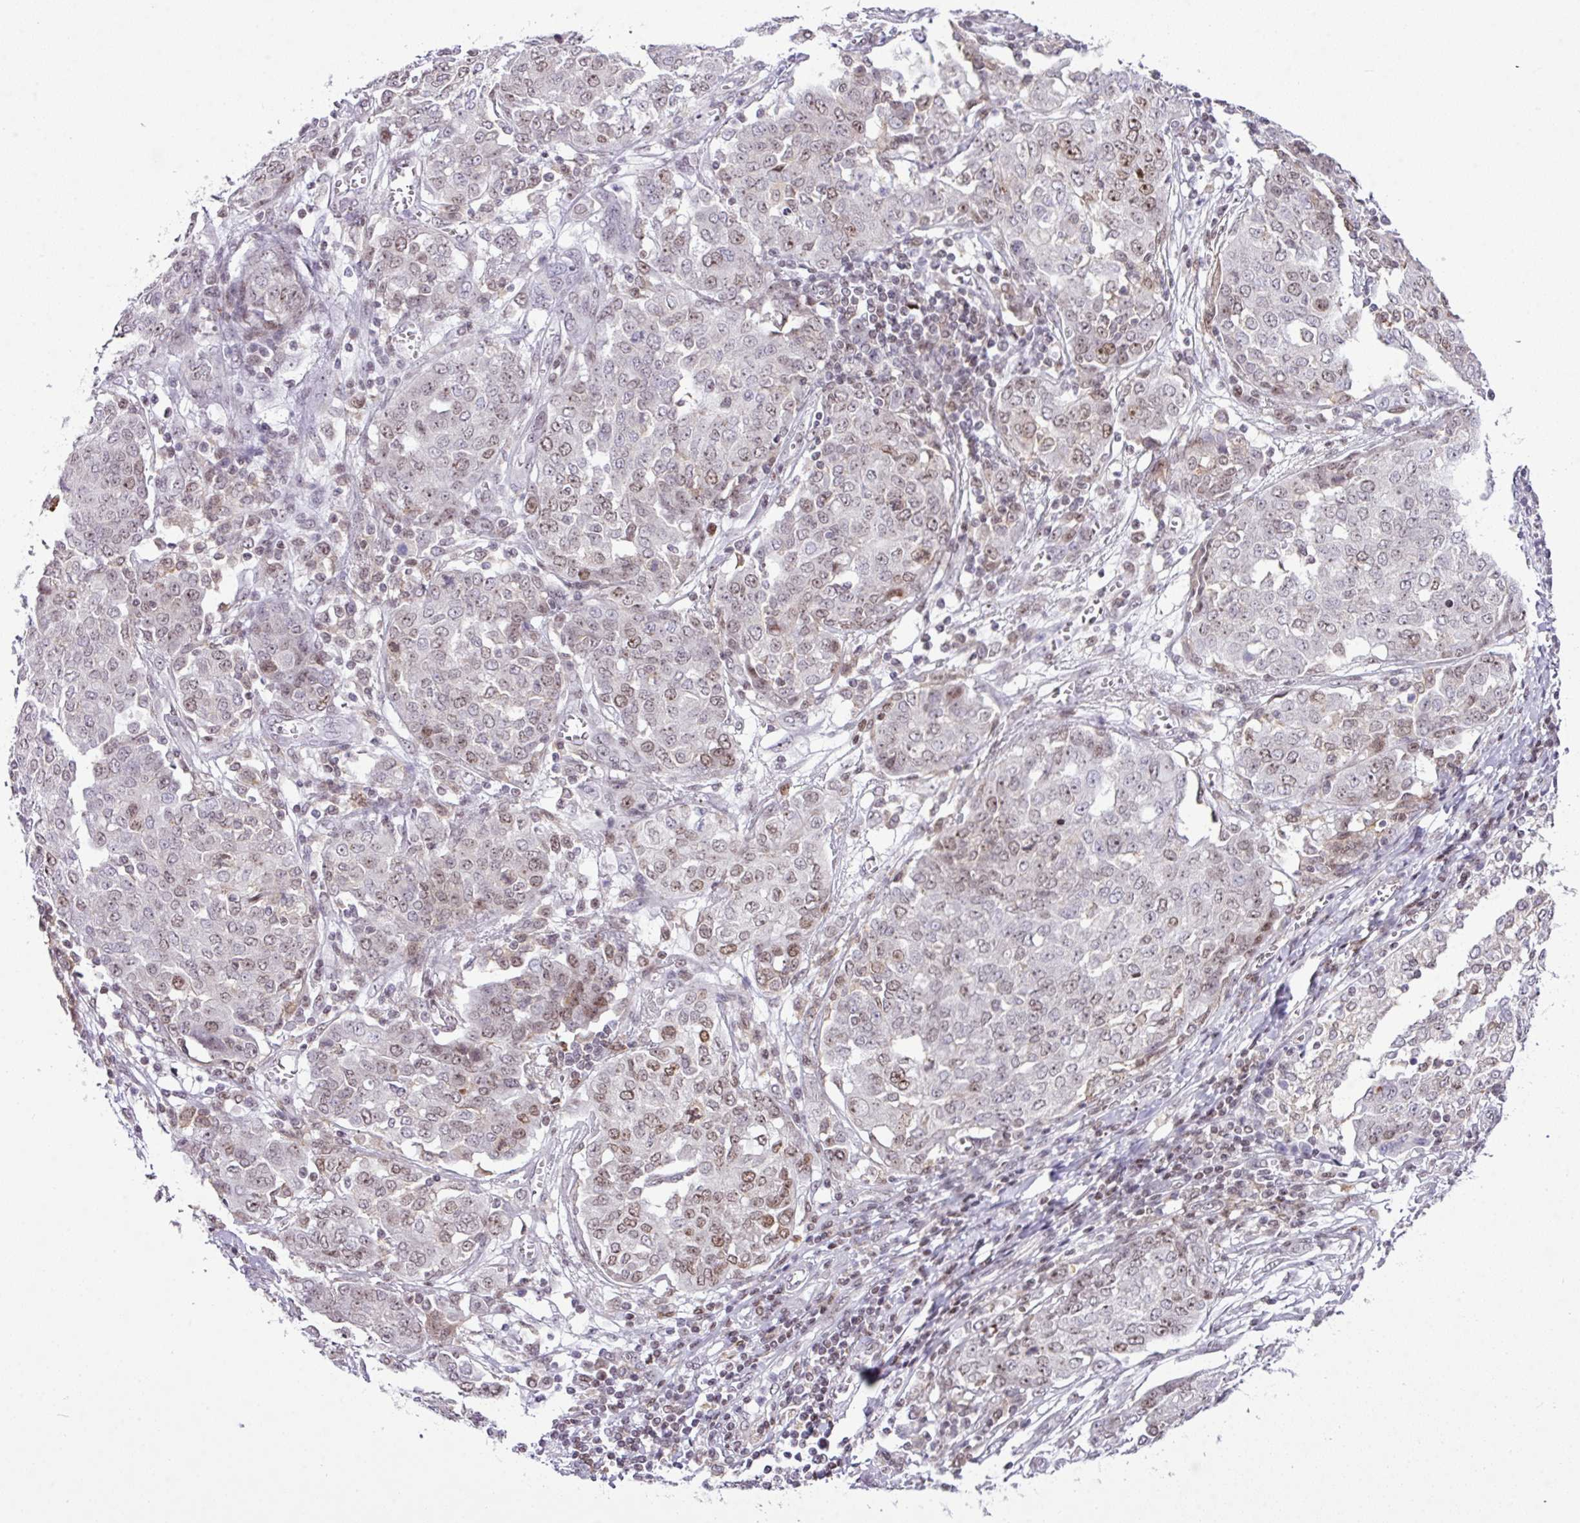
{"staining": {"intensity": "weak", "quantity": "25%-75%", "location": "nuclear"}, "tissue": "ovarian cancer", "cell_type": "Tumor cells", "image_type": "cancer", "snomed": [{"axis": "morphology", "description": "Cystadenocarcinoma, serous, NOS"}, {"axis": "topography", "description": "Soft tissue"}, {"axis": "topography", "description": "Ovary"}], "caption": "Immunohistochemical staining of human ovarian serous cystadenocarcinoma shows low levels of weak nuclear positivity in about 25%-75% of tumor cells.", "gene": "CCDC137", "patient": {"sex": "female", "age": 57}}